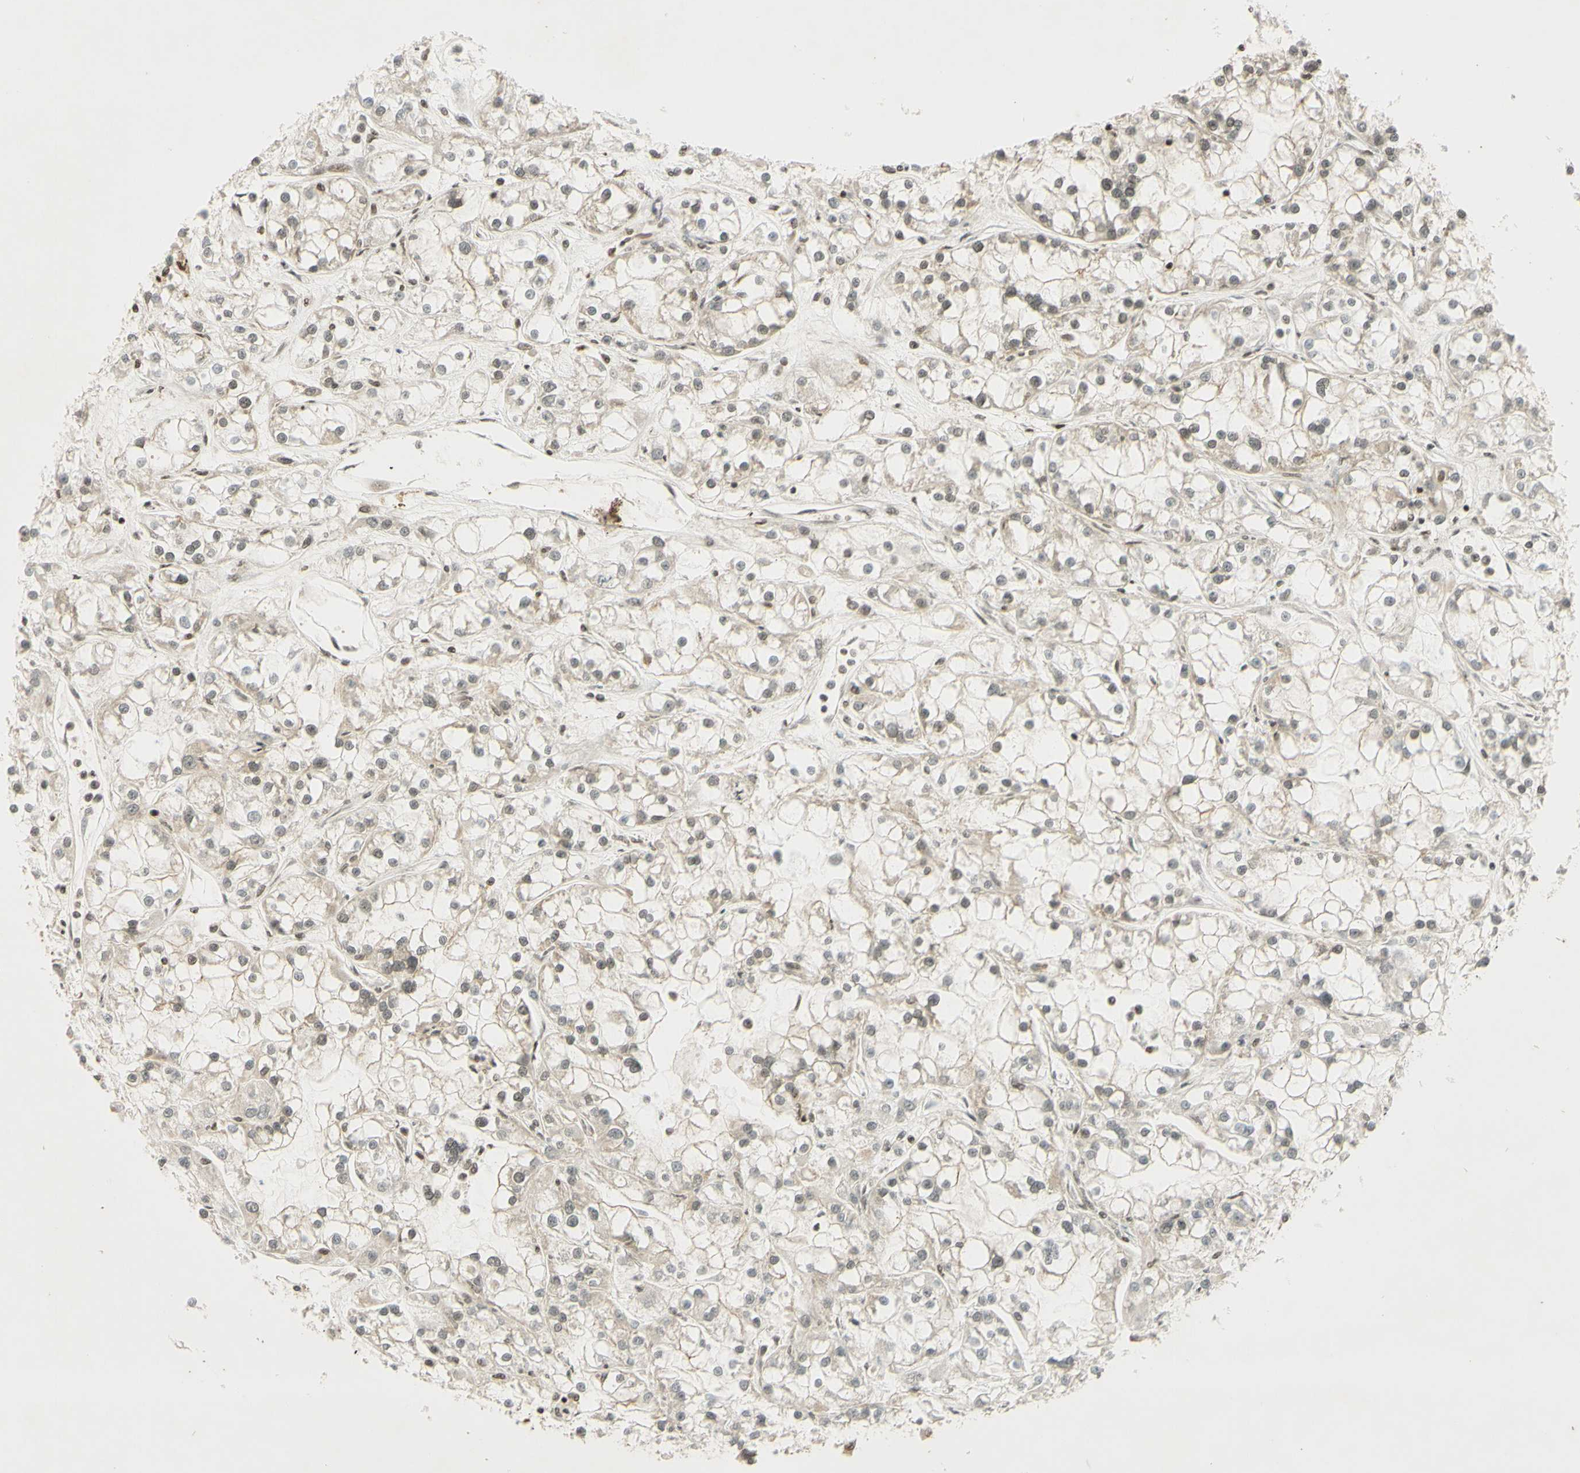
{"staining": {"intensity": "weak", "quantity": "25%-75%", "location": "nuclear"}, "tissue": "renal cancer", "cell_type": "Tumor cells", "image_type": "cancer", "snomed": [{"axis": "morphology", "description": "Adenocarcinoma, NOS"}, {"axis": "topography", "description": "Kidney"}], "caption": "IHC micrograph of neoplastic tissue: renal cancer stained using immunohistochemistry displays low levels of weak protein expression localized specifically in the nuclear of tumor cells, appearing as a nuclear brown color.", "gene": "SMARCB1", "patient": {"sex": "female", "age": 52}}